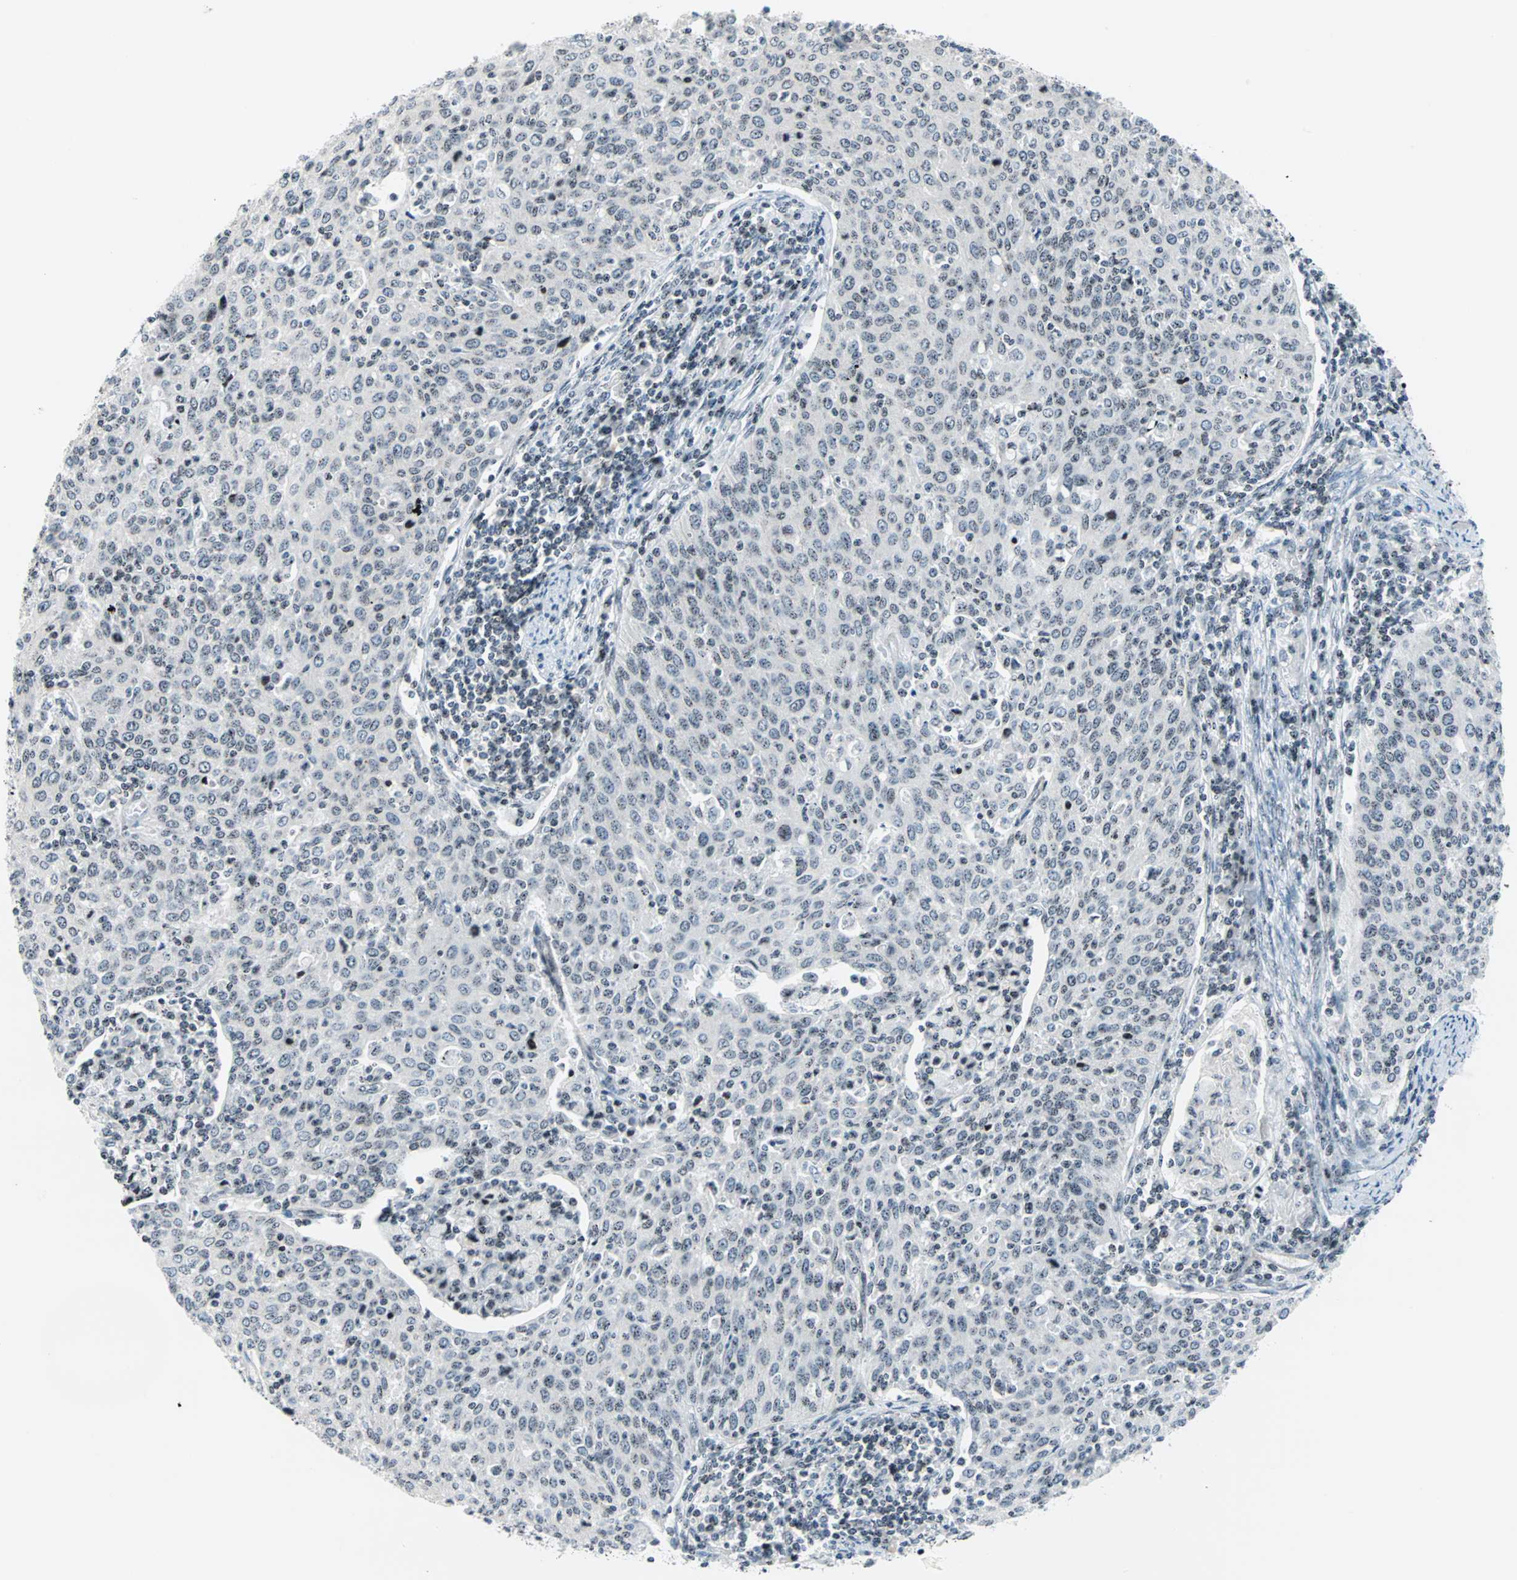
{"staining": {"intensity": "weak", "quantity": ">75%", "location": "nuclear"}, "tissue": "cervical cancer", "cell_type": "Tumor cells", "image_type": "cancer", "snomed": [{"axis": "morphology", "description": "Squamous cell carcinoma, NOS"}, {"axis": "topography", "description": "Cervix"}], "caption": "Human squamous cell carcinoma (cervical) stained for a protein (brown) demonstrates weak nuclear positive expression in about >75% of tumor cells.", "gene": "CENPA", "patient": {"sex": "female", "age": 38}}